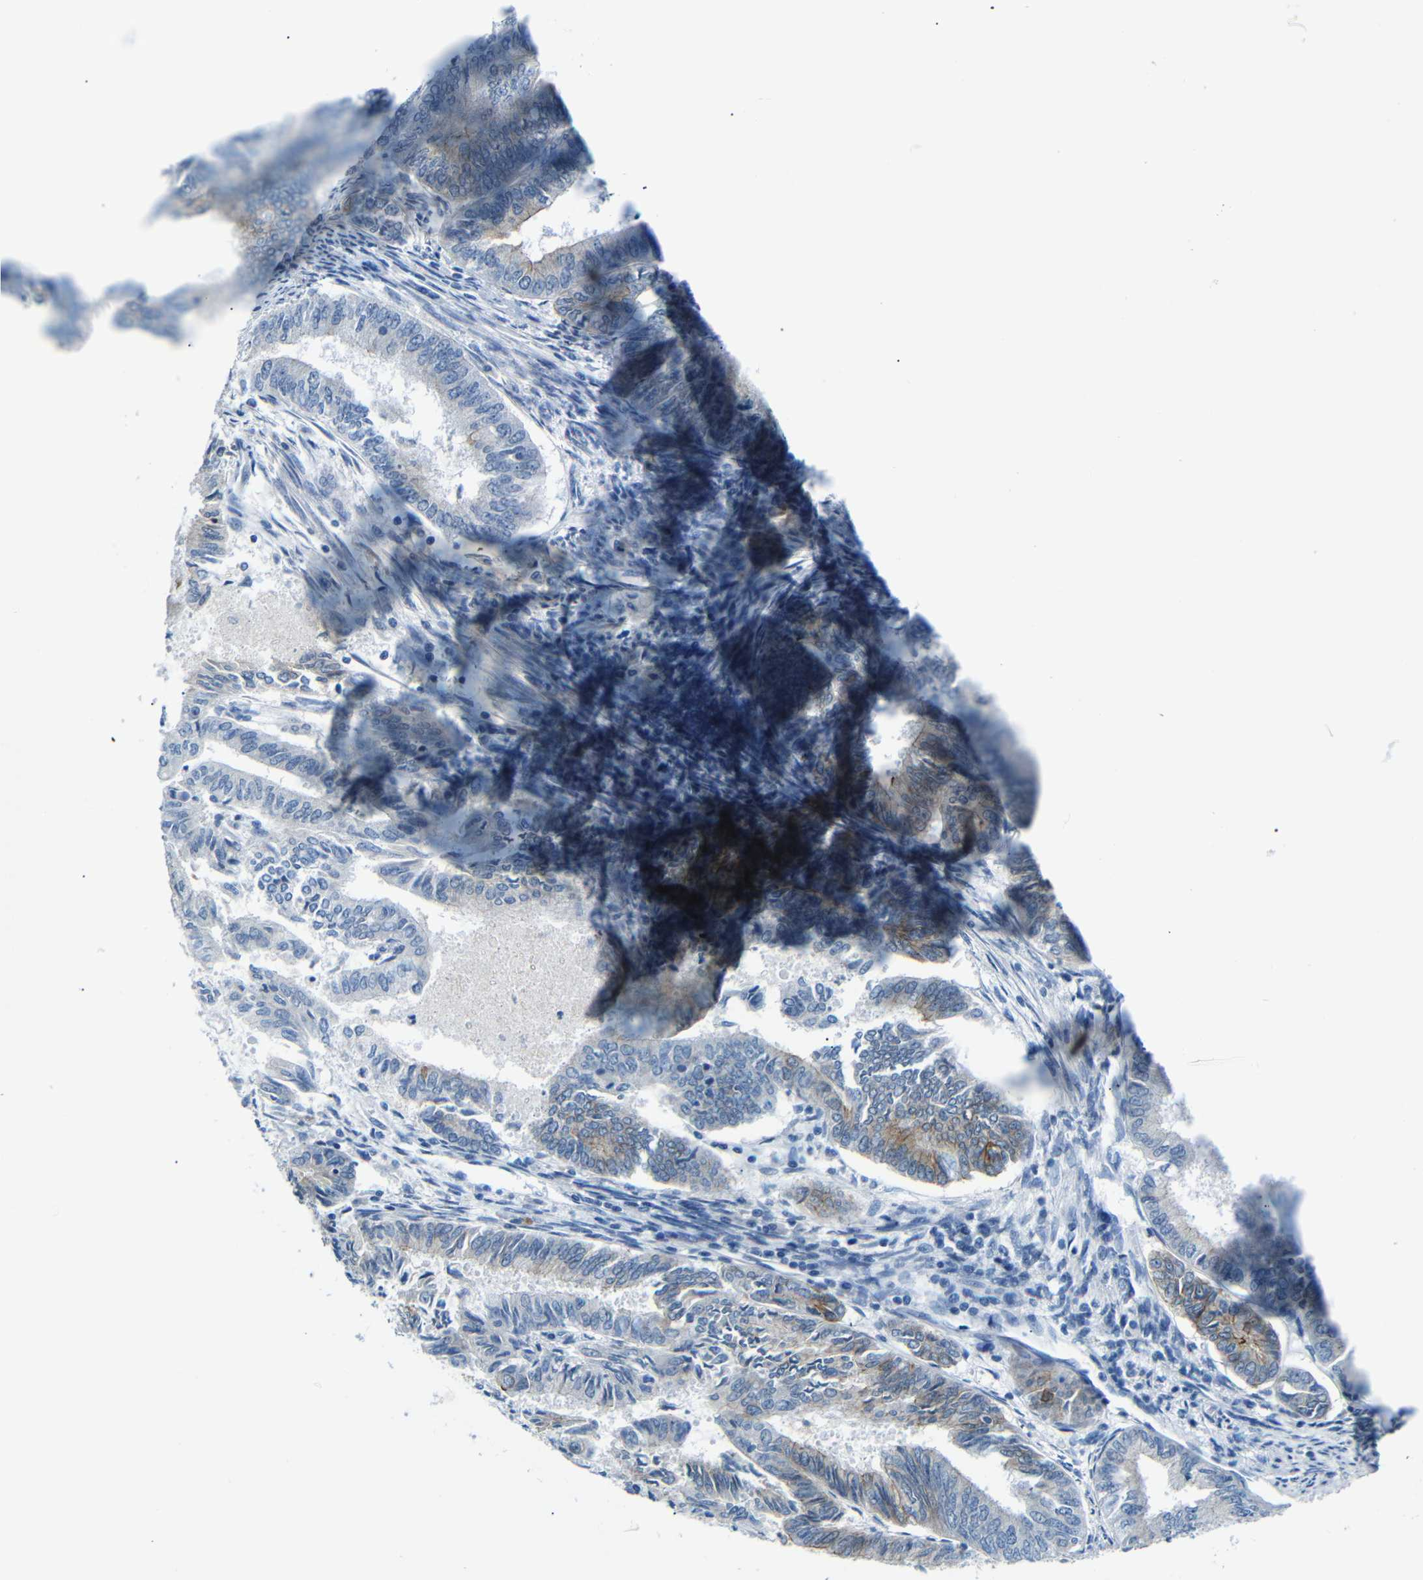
{"staining": {"intensity": "moderate", "quantity": "25%-75%", "location": "cytoplasmic/membranous"}, "tissue": "endometrial cancer", "cell_type": "Tumor cells", "image_type": "cancer", "snomed": [{"axis": "morphology", "description": "Adenocarcinoma, NOS"}, {"axis": "topography", "description": "Endometrium"}], "caption": "Endometrial cancer (adenocarcinoma) tissue demonstrates moderate cytoplasmic/membranous positivity in approximately 25%-75% of tumor cells", "gene": "ANK3", "patient": {"sex": "female", "age": 86}}